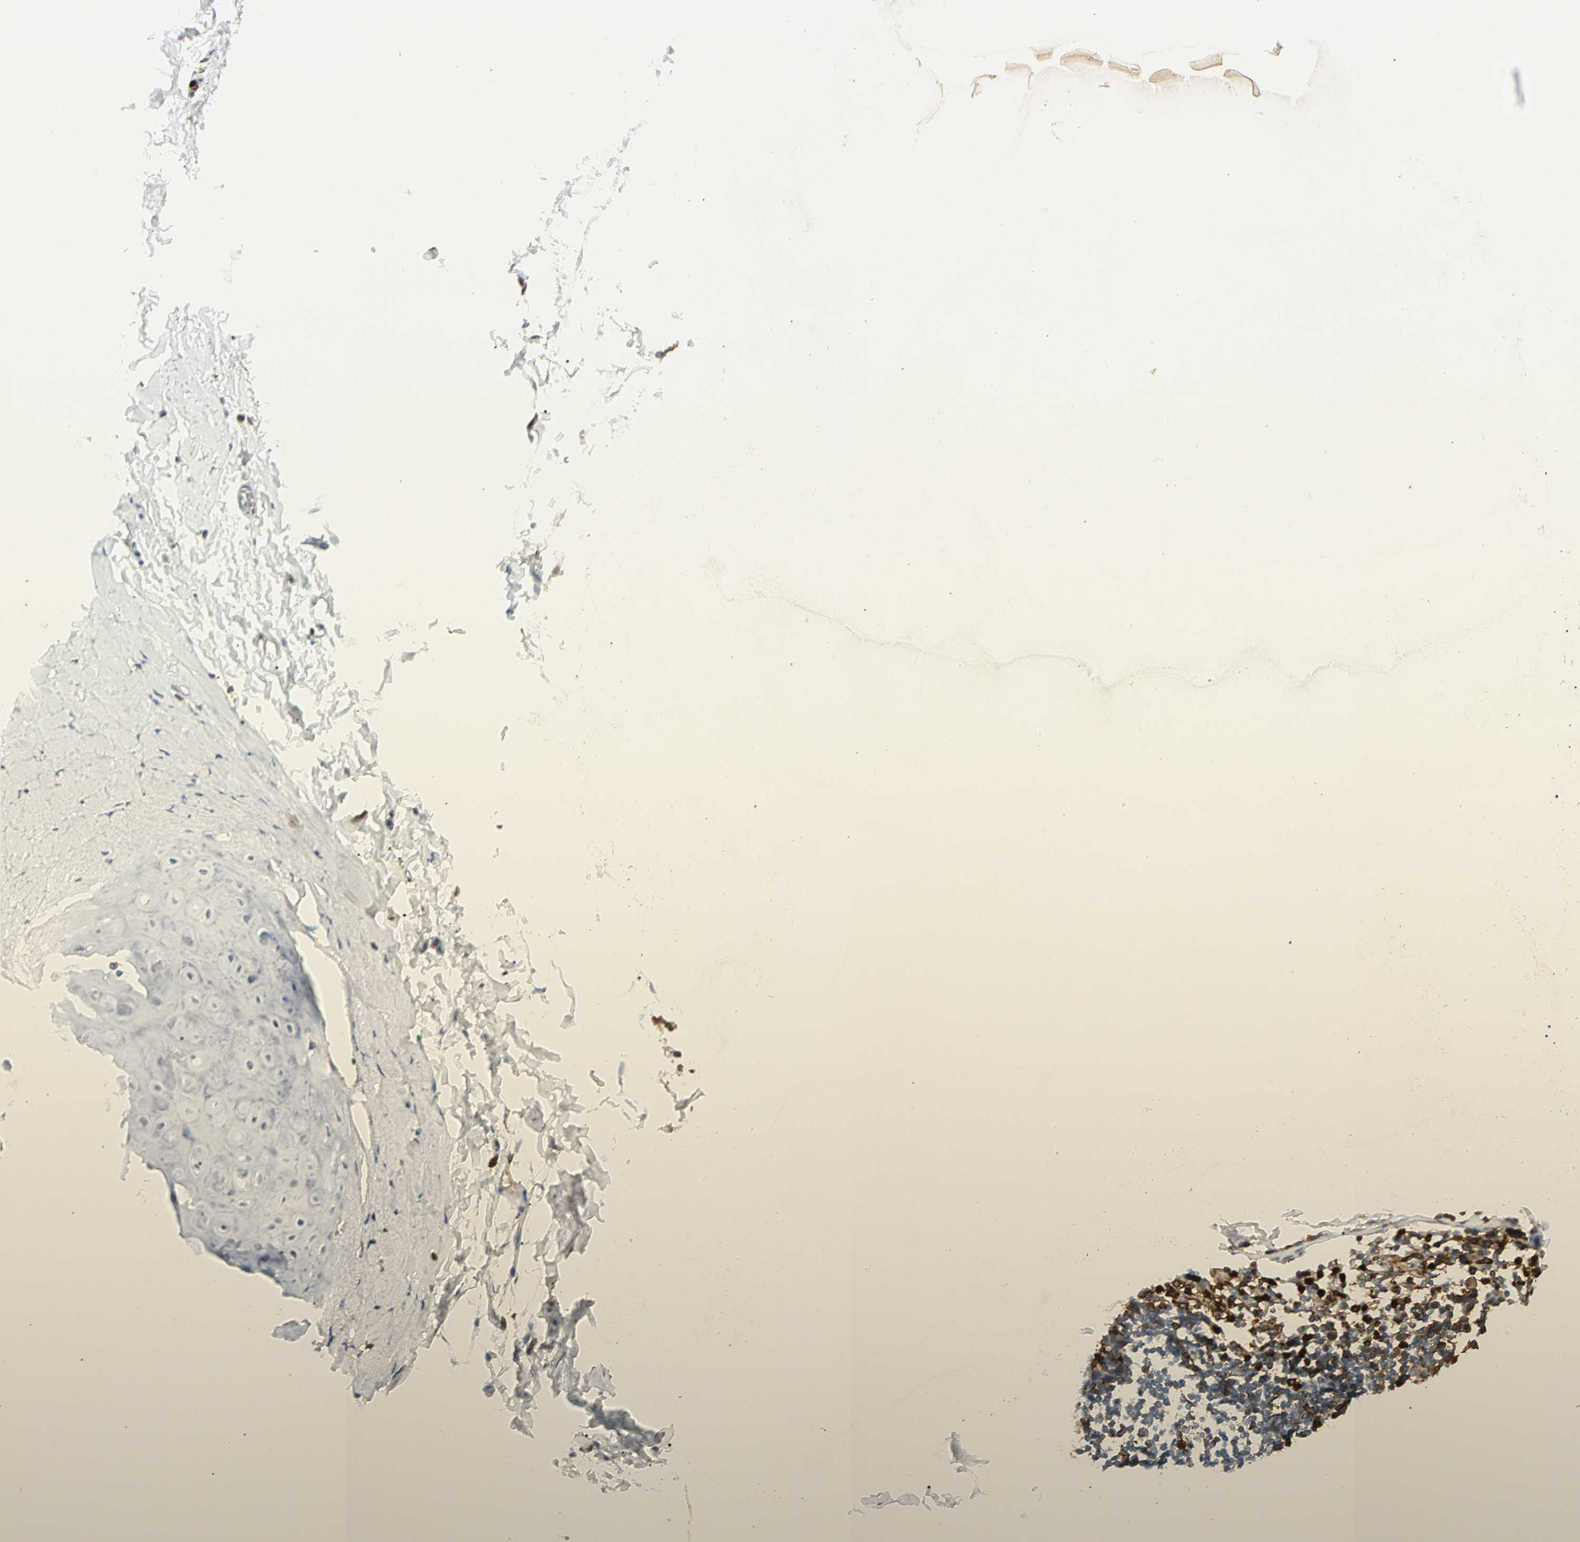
{"staining": {"intensity": "negative", "quantity": "none", "location": "none"}, "tissue": "adipose tissue", "cell_type": "Adipocytes", "image_type": "normal", "snomed": [{"axis": "morphology", "description": "Normal tissue, NOS"}, {"axis": "topography", "description": "Cartilage tissue"}, {"axis": "topography", "description": "Bronchus"}], "caption": "Histopathology image shows no significant protein staining in adipocytes of unremarkable adipose tissue. (Immunohistochemistry, brightfield microscopy, high magnification).", "gene": "ITGB2", "patient": {"sex": "female", "age": 73}}